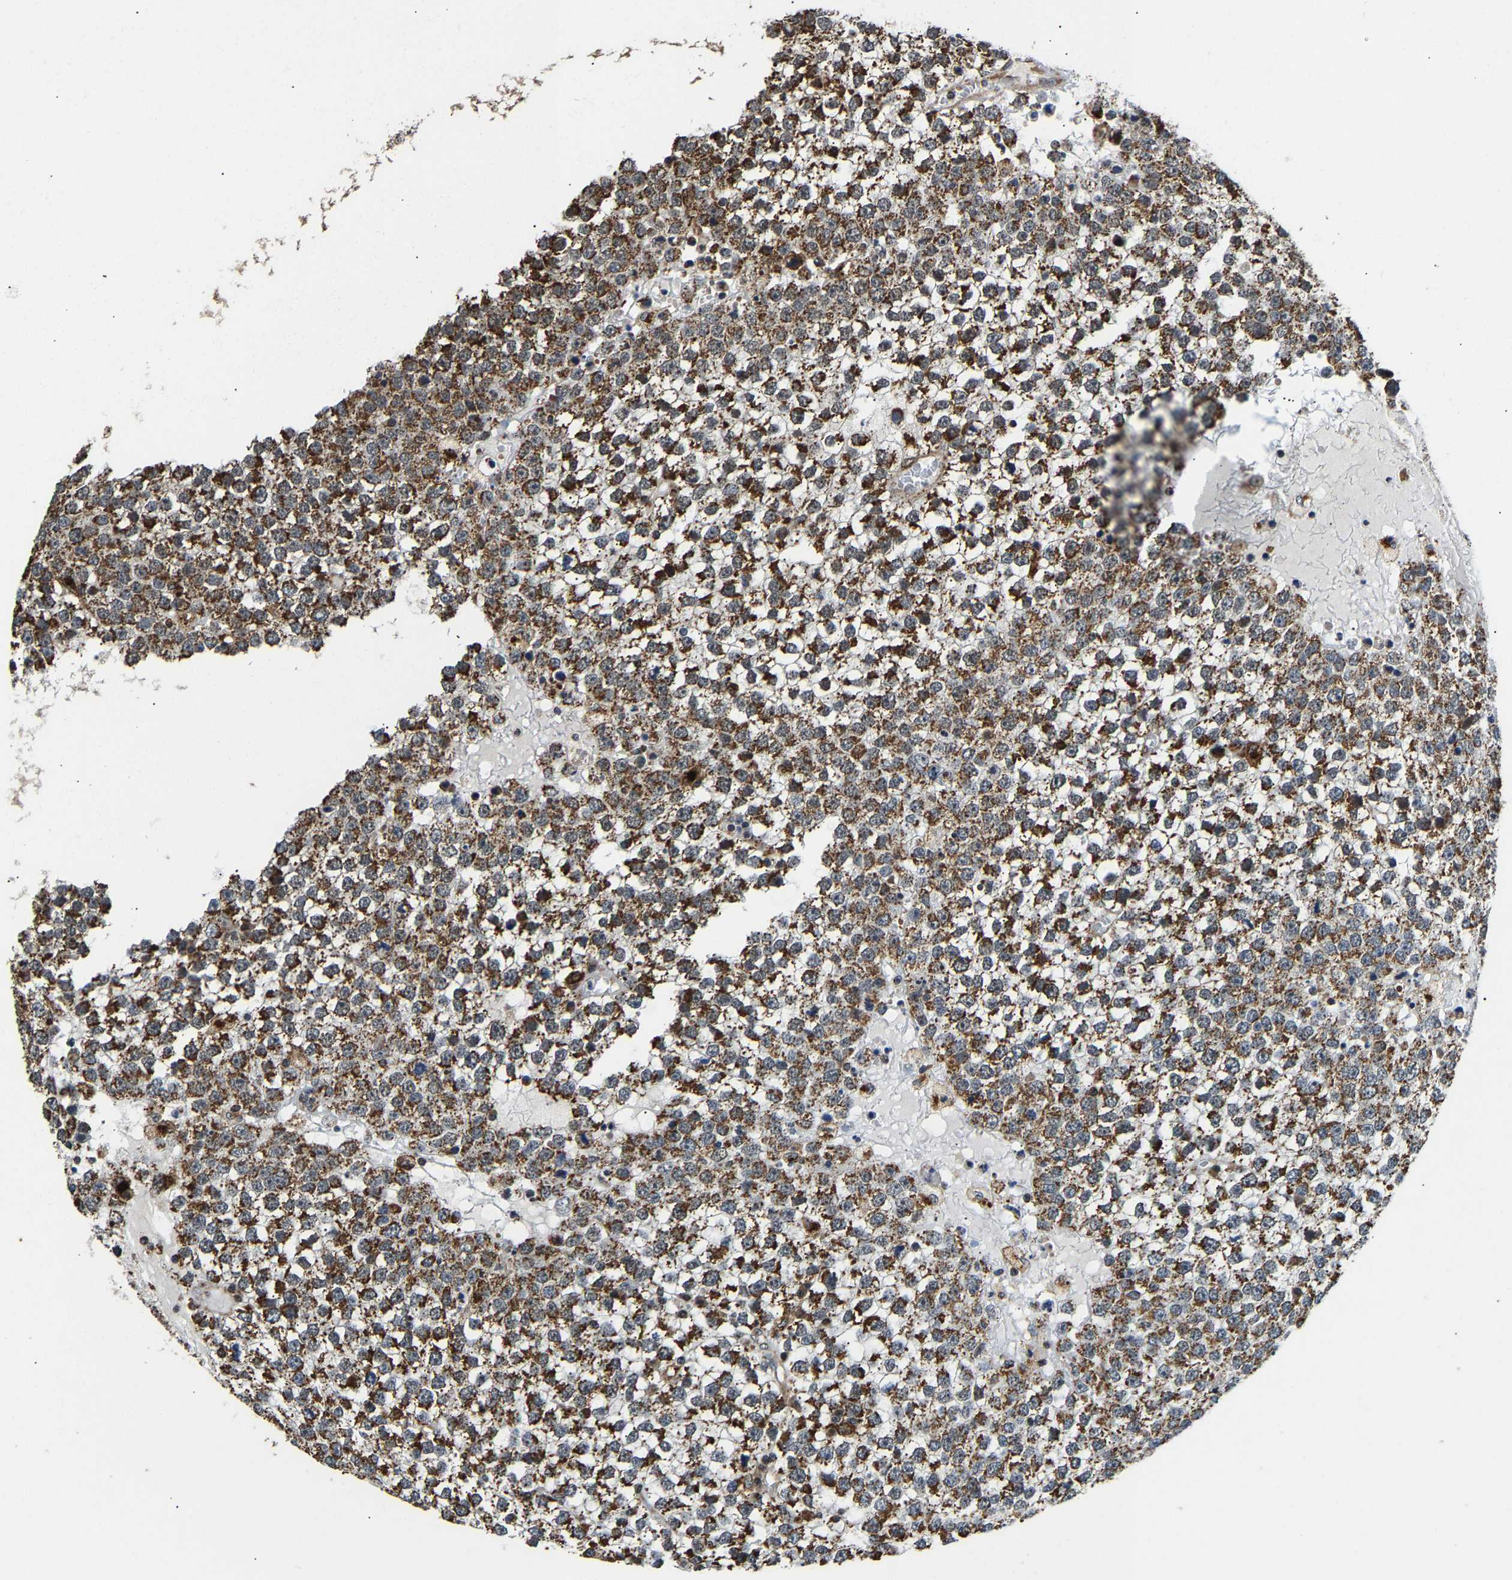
{"staining": {"intensity": "moderate", "quantity": ">75%", "location": "cytoplasmic/membranous"}, "tissue": "testis cancer", "cell_type": "Tumor cells", "image_type": "cancer", "snomed": [{"axis": "morphology", "description": "Seminoma, NOS"}, {"axis": "topography", "description": "Testis"}], "caption": "A brown stain labels moderate cytoplasmic/membranous expression of a protein in testis seminoma tumor cells.", "gene": "GIMAP7", "patient": {"sex": "male", "age": 65}}